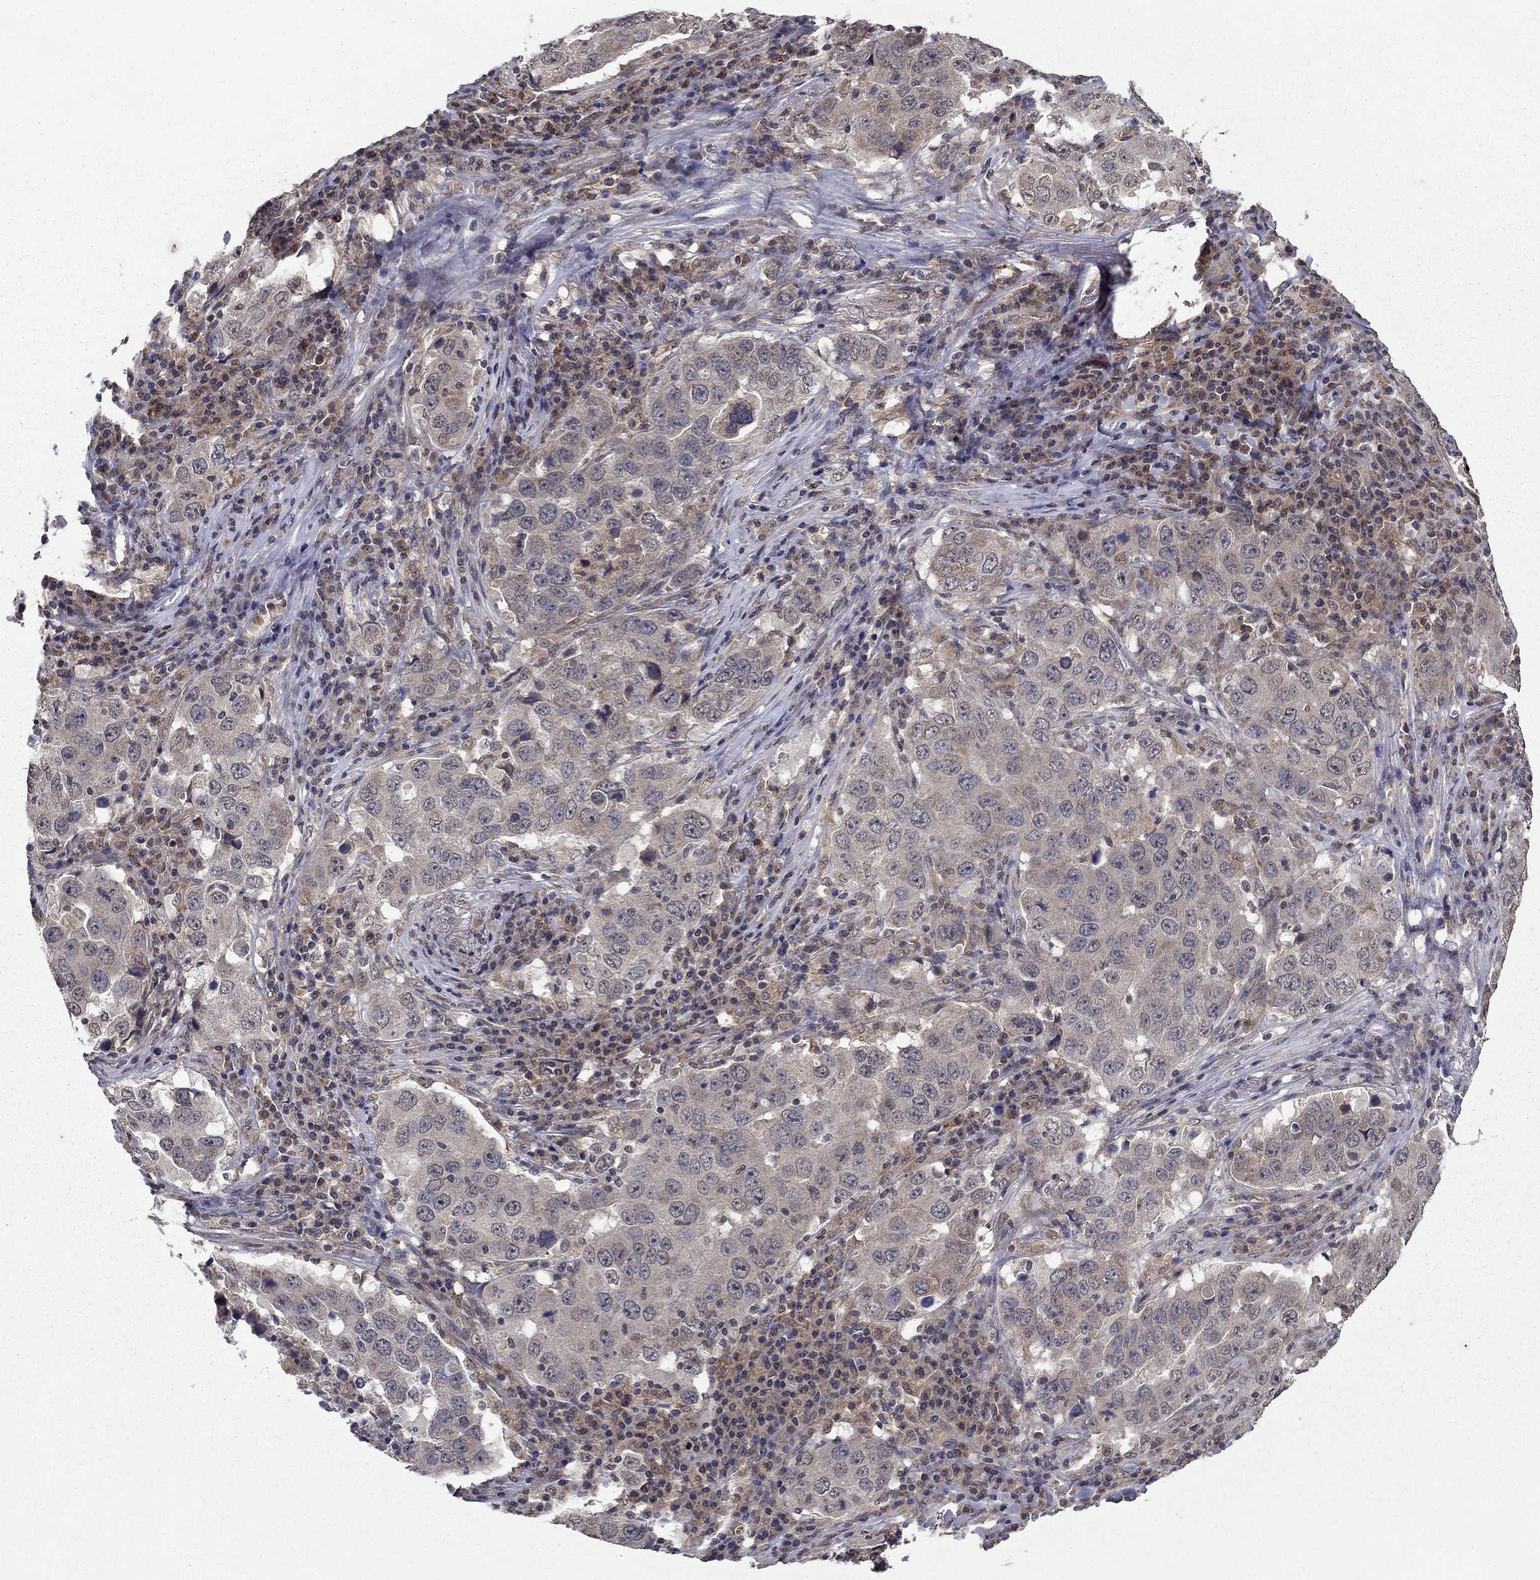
{"staining": {"intensity": "negative", "quantity": "none", "location": "none"}, "tissue": "lung cancer", "cell_type": "Tumor cells", "image_type": "cancer", "snomed": [{"axis": "morphology", "description": "Adenocarcinoma, NOS"}, {"axis": "topography", "description": "Lung"}], "caption": "There is no significant staining in tumor cells of adenocarcinoma (lung). (DAB (3,3'-diaminobenzidine) immunohistochemistry with hematoxylin counter stain).", "gene": "SLC2A13", "patient": {"sex": "male", "age": 73}}